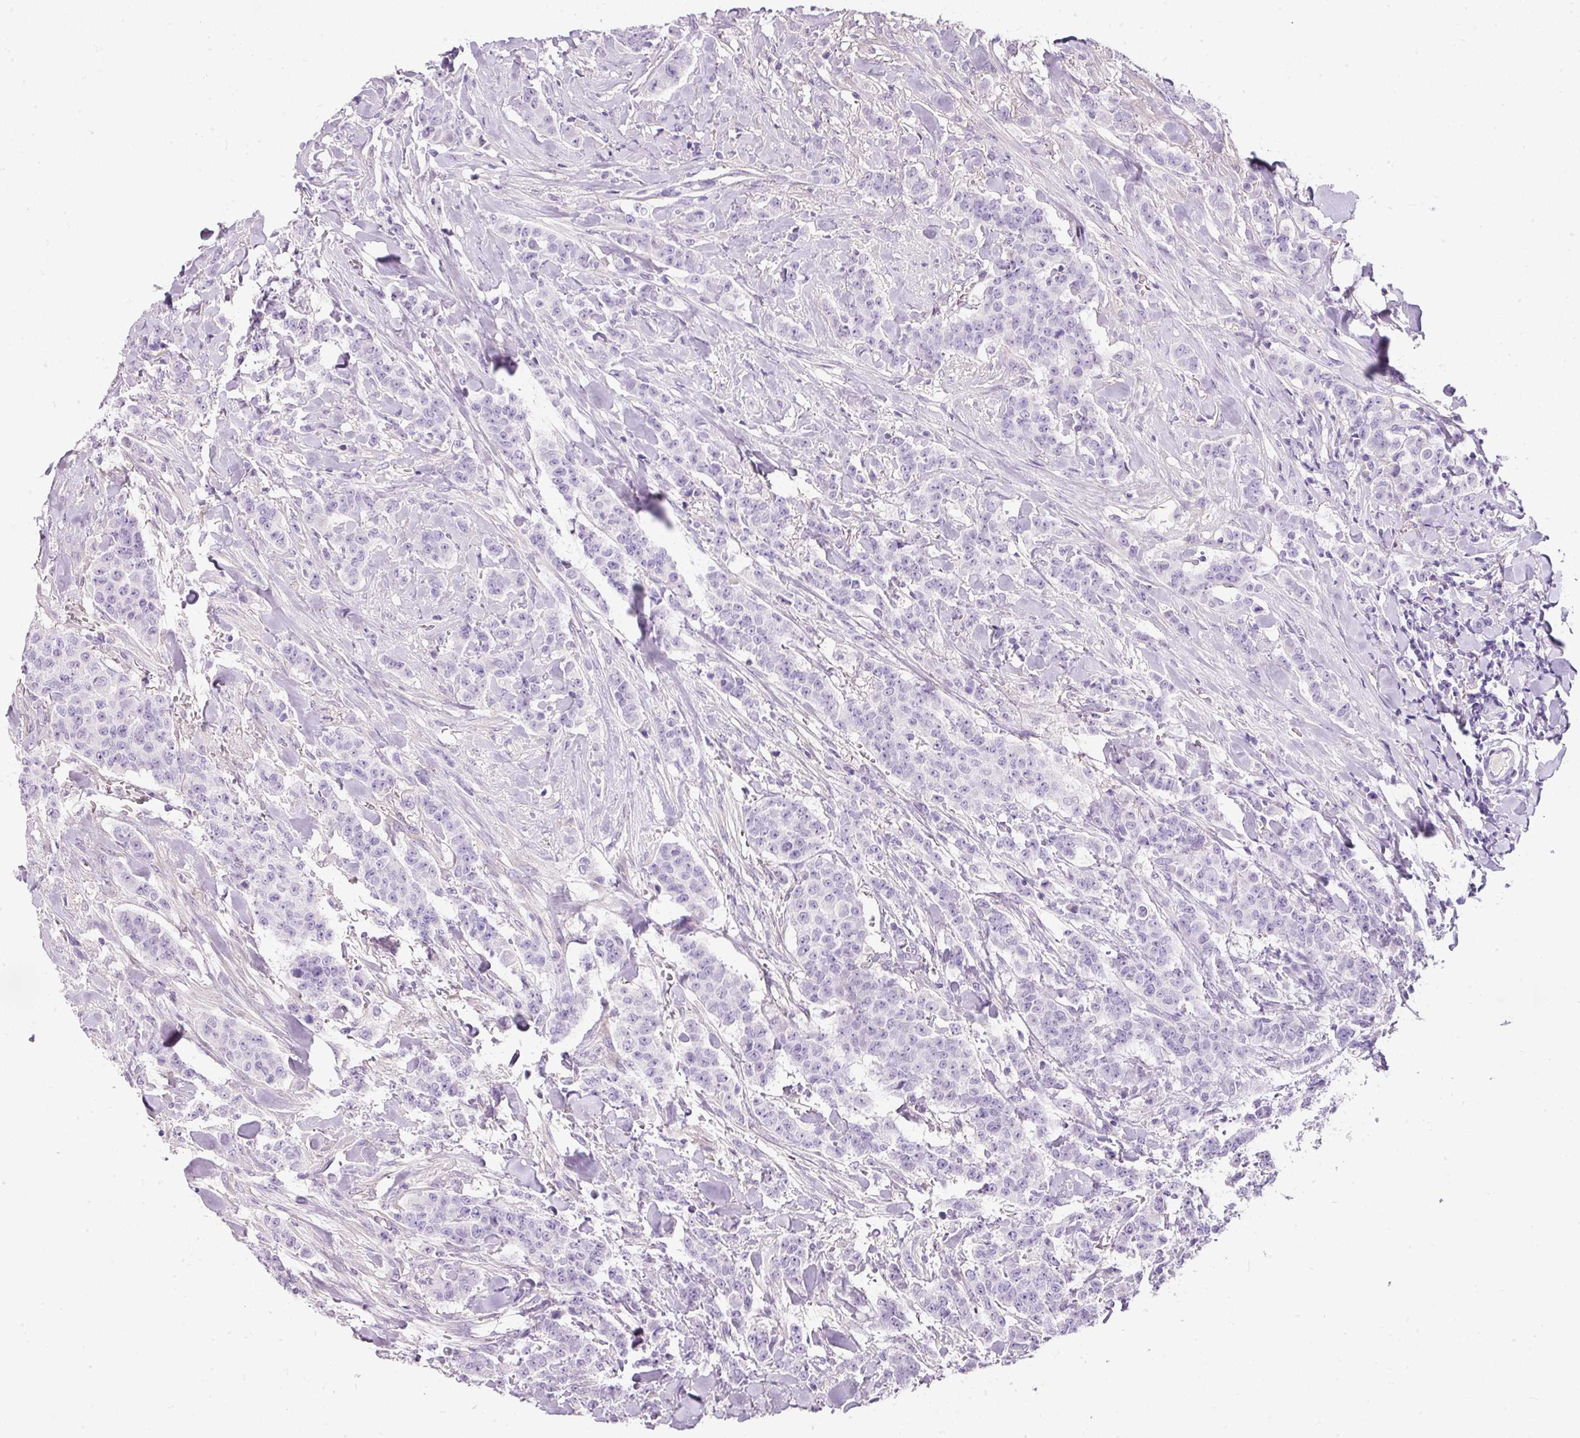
{"staining": {"intensity": "negative", "quantity": "none", "location": "none"}, "tissue": "breast cancer", "cell_type": "Tumor cells", "image_type": "cancer", "snomed": [{"axis": "morphology", "description": "Duct carcinoma"}, {"axis": "topography", "description": "Breast"}], "caption": "Tumor cells are negative for protein expression in human breast cancer (invasive ductal carcinoma). Nuclei are stained in blue.", "gene": "DNM1", "patient": {"sex": "female", "age": 40}}